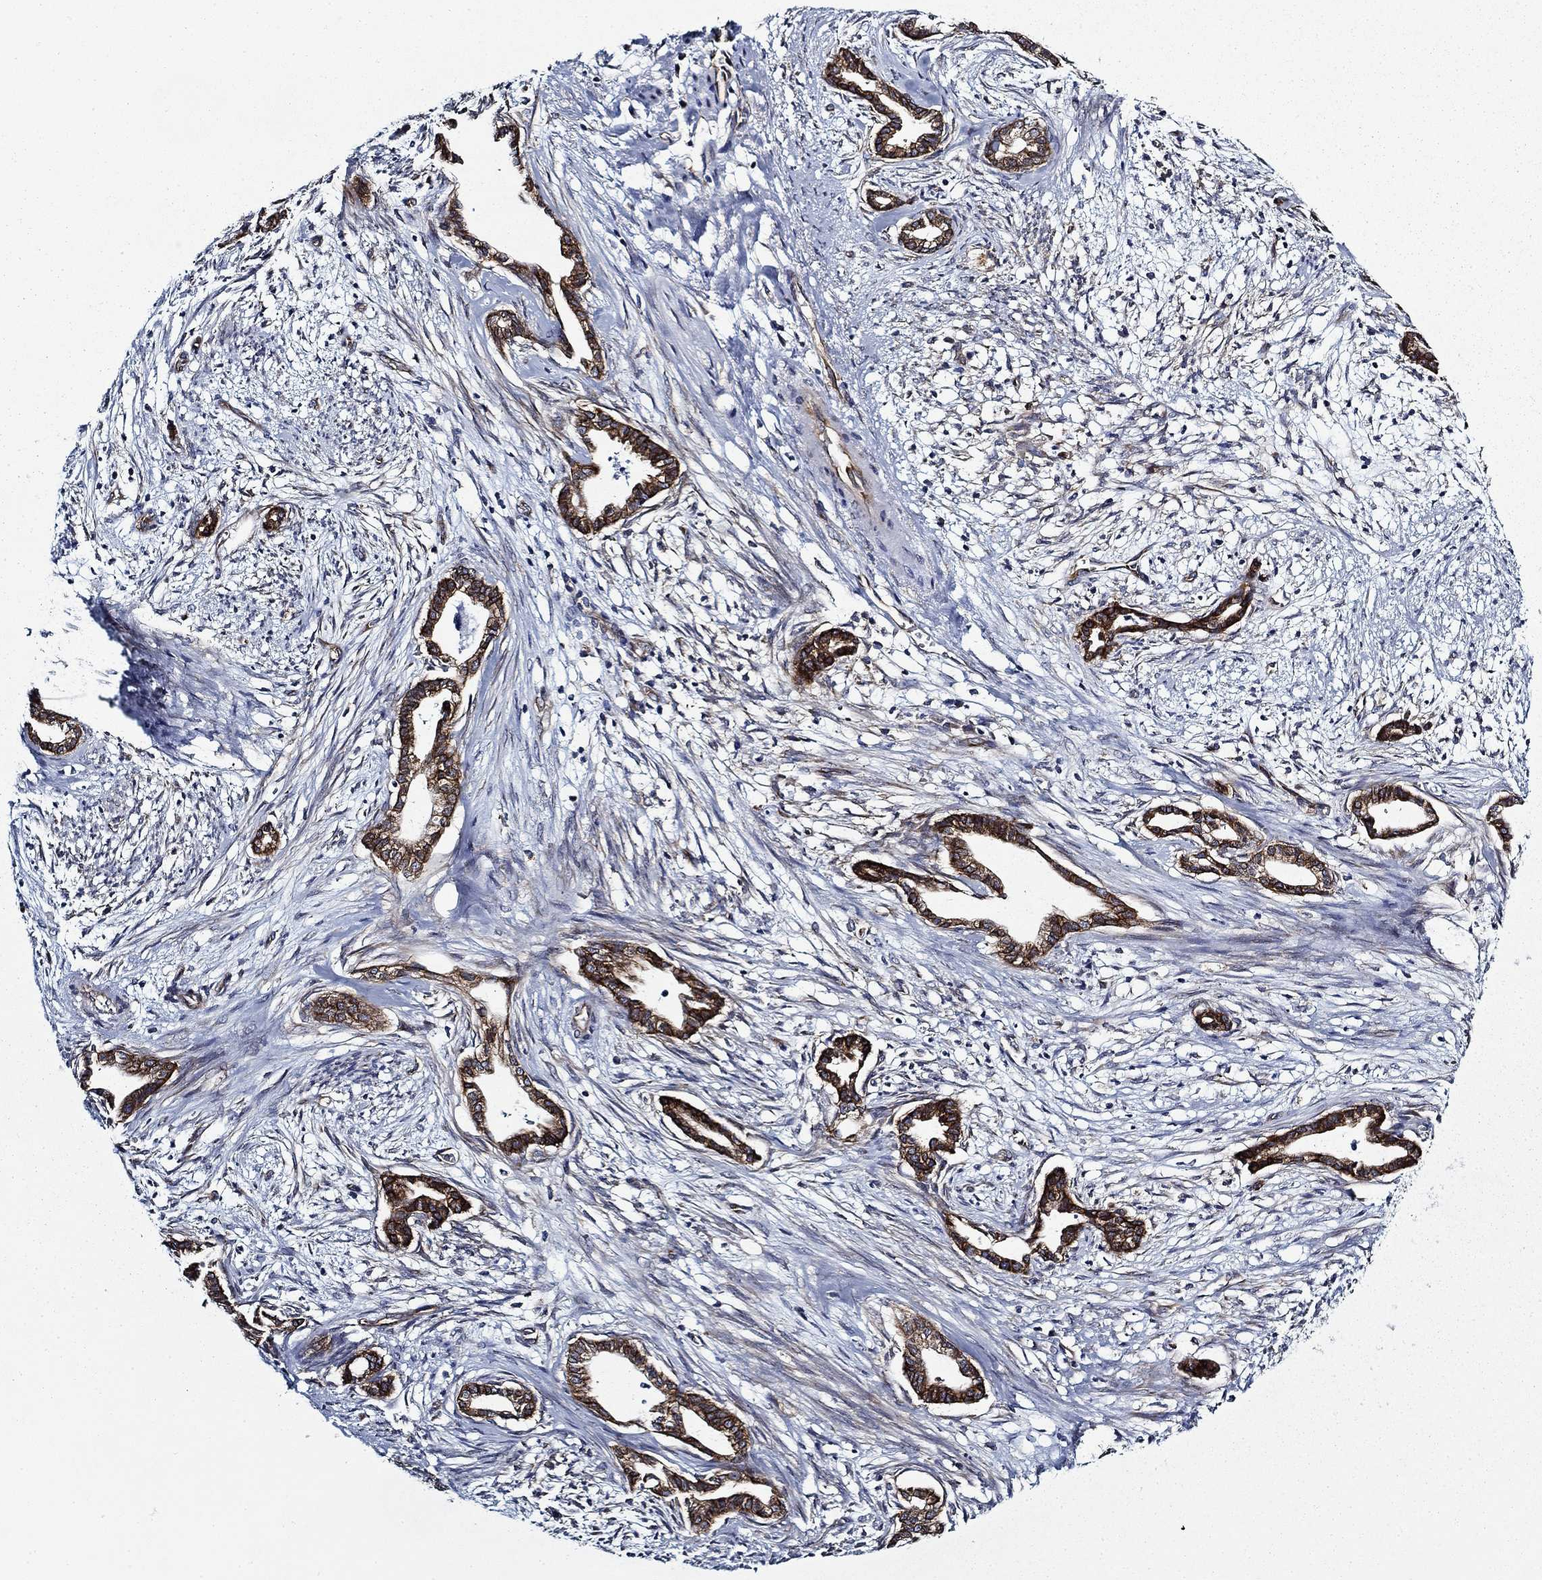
{"staining": {"intensity": "strong", "quantity": ">75%", "location": "cytoplasmic/membranous"}, "tissue": "cervical cancer", "cell_type": "Tumor cells", "image_type": "cancer", "snomed": [{"axis": "morphology", "description": "Adenocarcinoma, NOS"}, {"axis": "topography", "description": "Cervix"}], "caption": "IHC image of neoplastic tissue: human cervical cancer (adenocarcinoma) stained using immunohistochemistry (IHC) reveals high levels of strong protein expression localized specifically in the cytoplasmic/membranous of tumor cells, appearing as a cytoplasmic/membranous brown color.", "gene": "FXR1", "patient": {"sex": "female", "age": 62}}